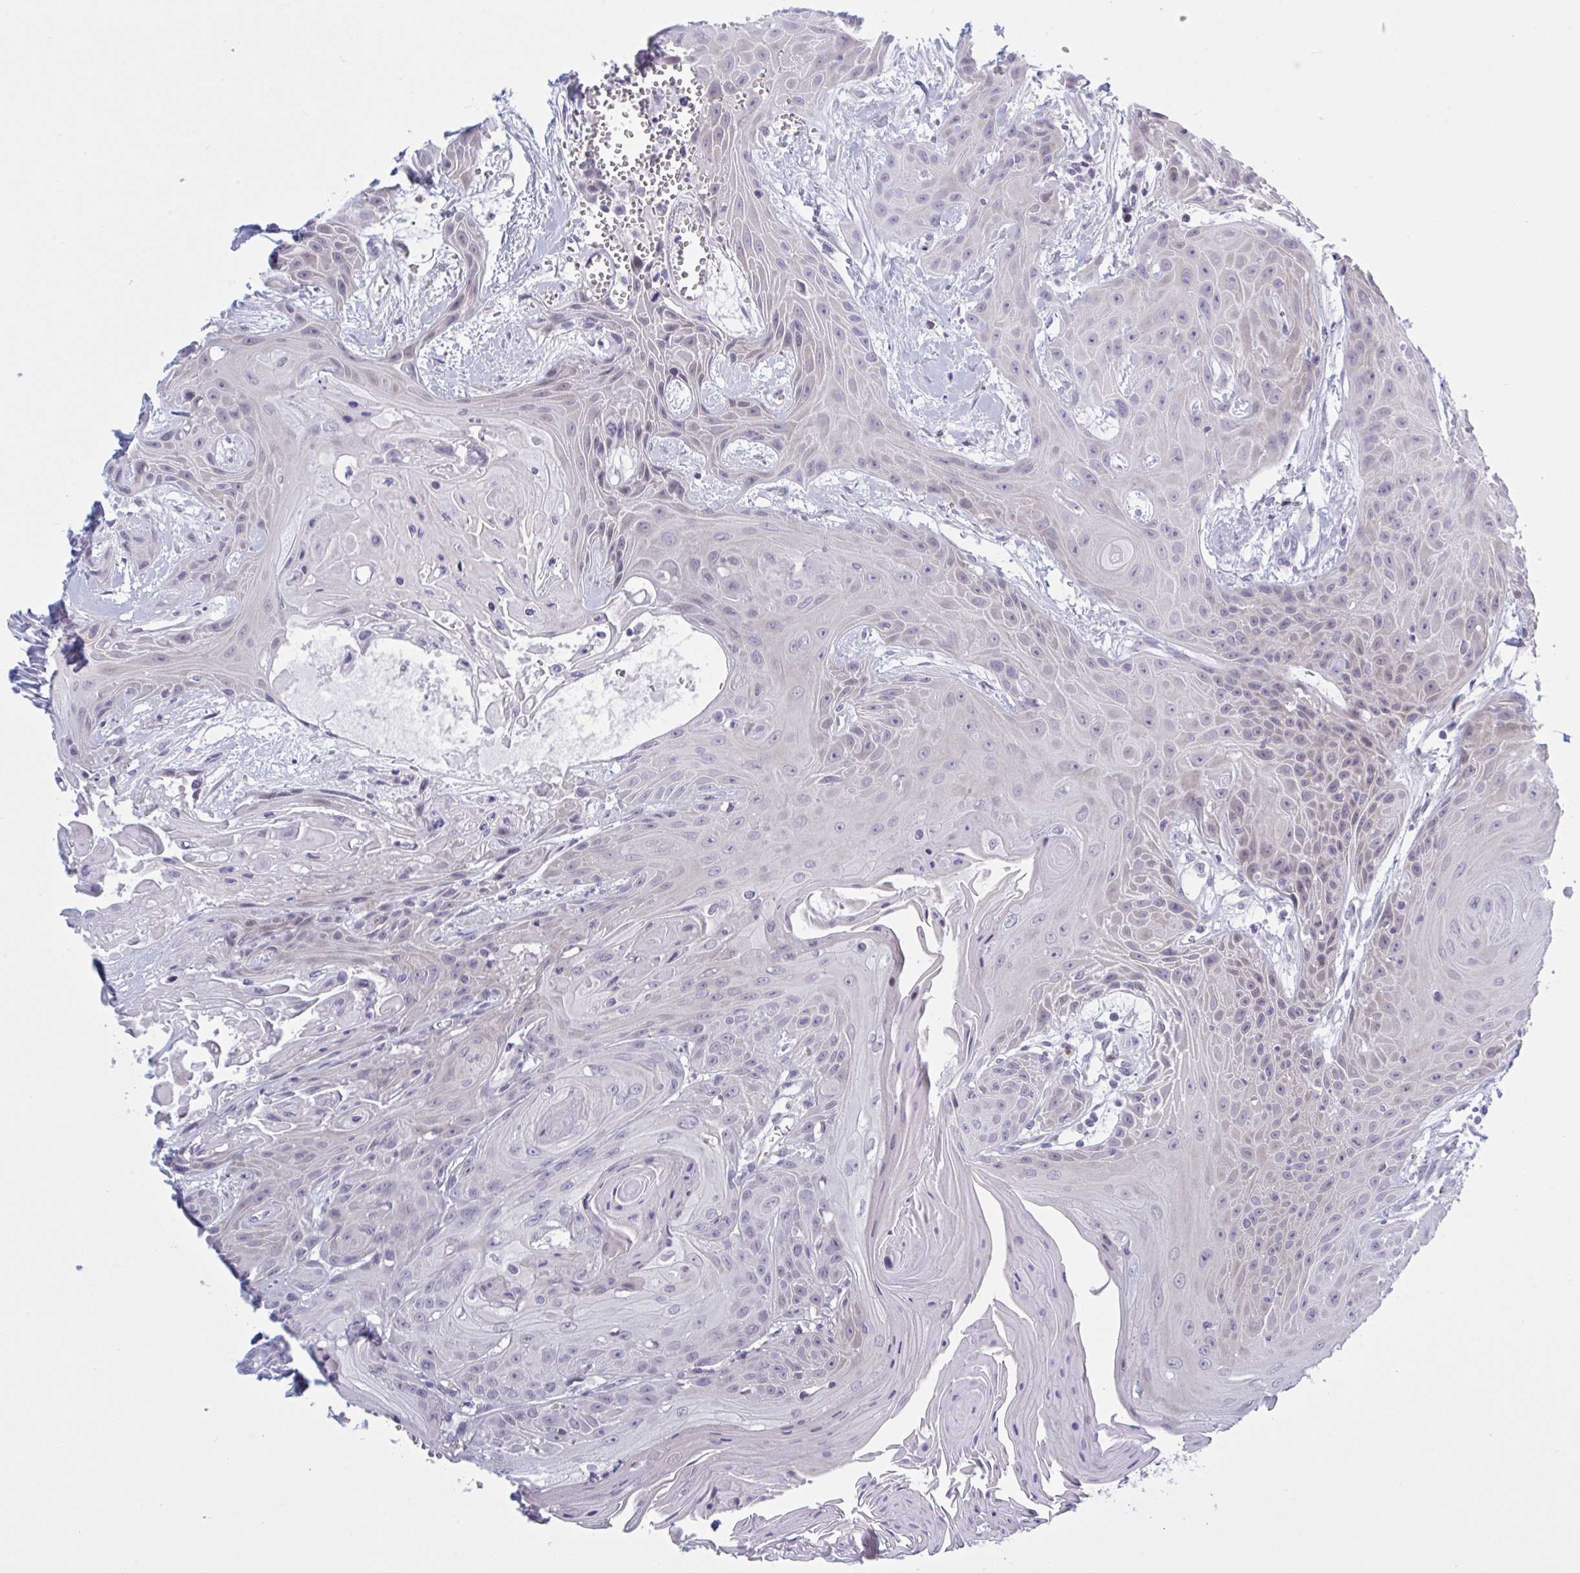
{"staining": {"intensity": "negative", "quantity": "none", "location": "none"}, "tissue": "head and neck cancer", "cell_type": "Tumor cells", "image_type": "cancer", "snomed": [{"axis": "morphology", "description": "Squamous cell carcinoma, NOS"}, {"axis": "topography", "description": "Head-Neck"}], "caption": "DAB immunohistochemical staining of human head and neck squamous cell carcinoma displays no significant expression in tumor cells.", "gene": "HSD11B2", "patient": {"sex": "female", "age": 73}}